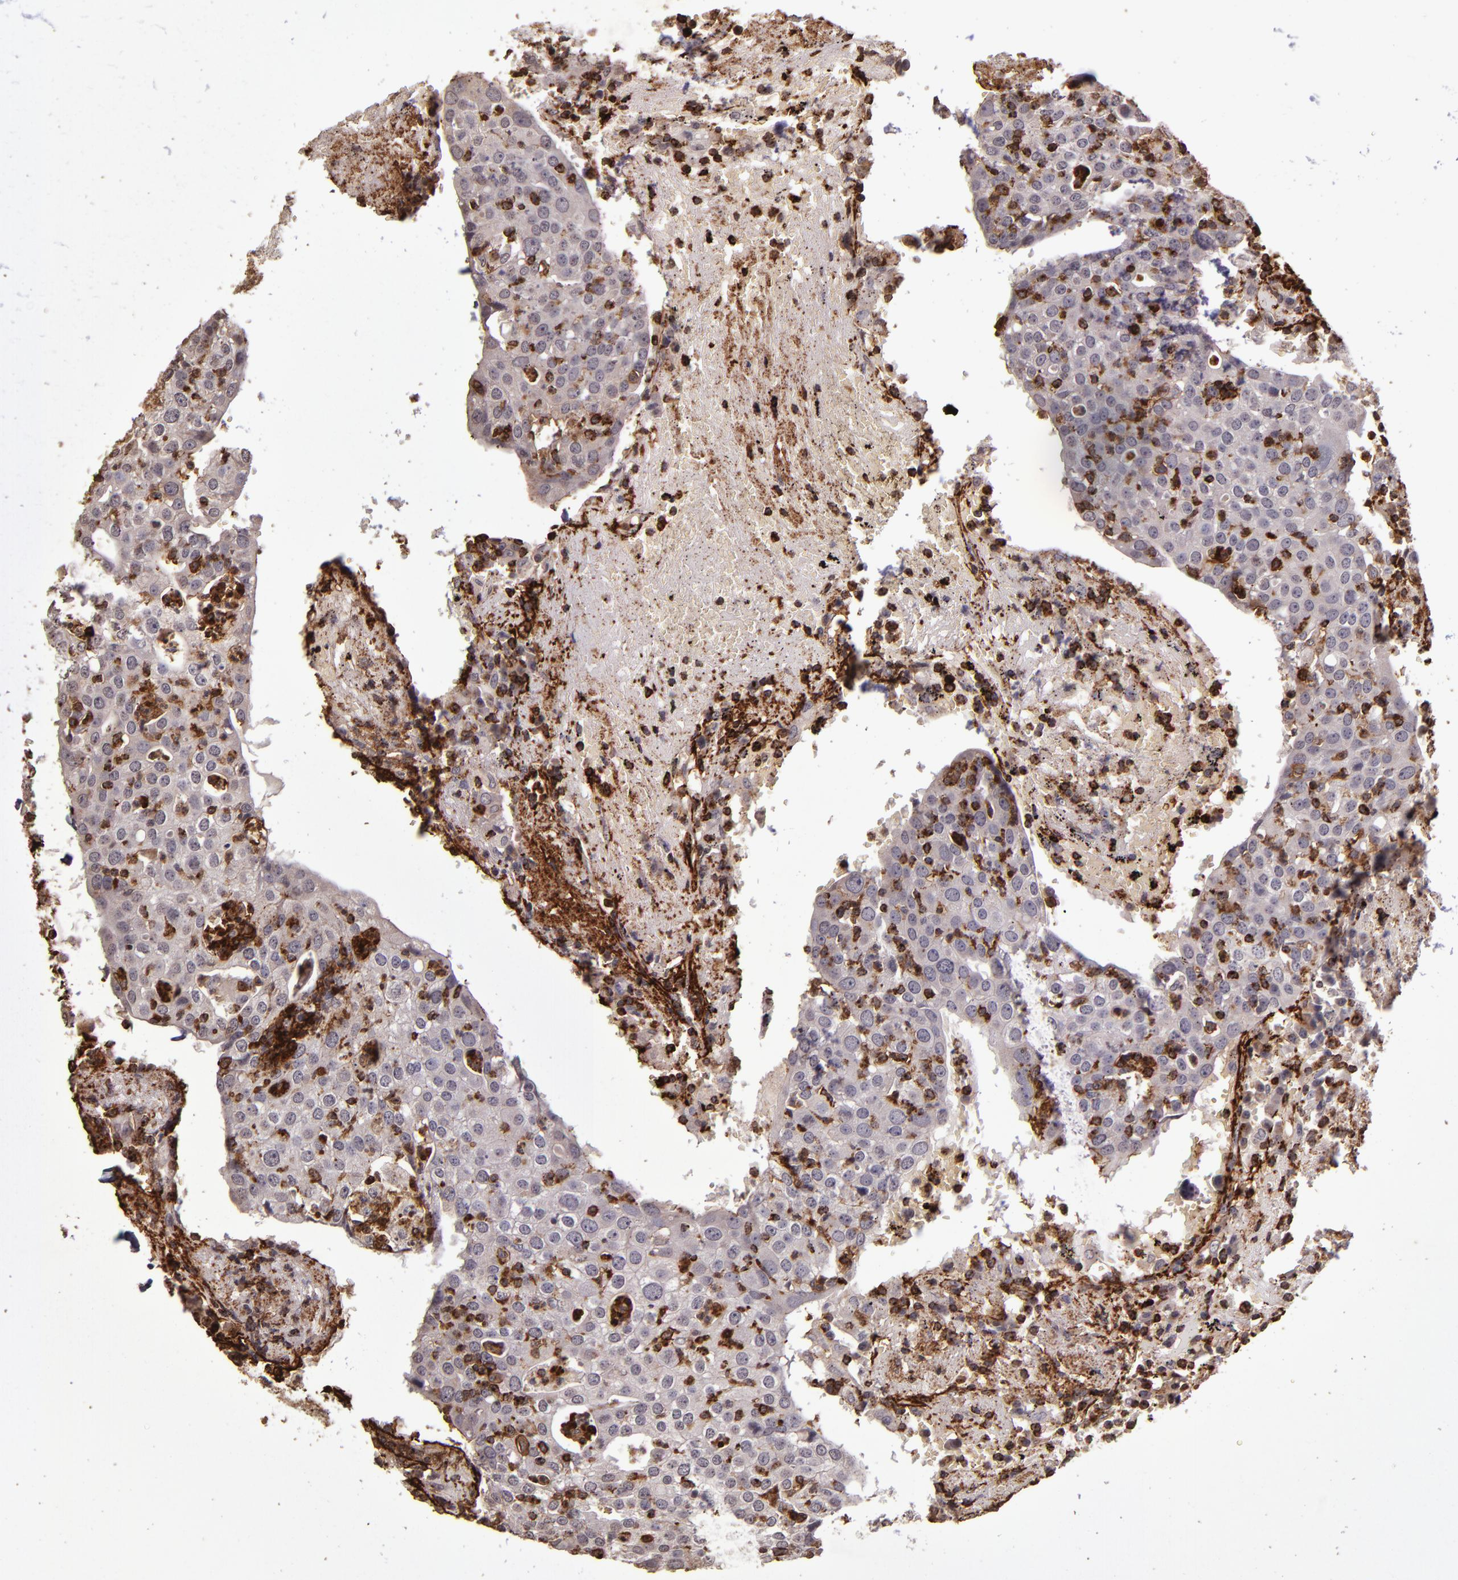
{"staining": {"intensity": "moderate", "quantity": ">75%", "location": "cytoplasmic/membranous"}, "tissue": "head and neck cancer", "cell_type": "Tumor cells", "image_type": "cancer", "snomed": [{"axis": "morphology", "description": "Adenocarcinoma, NOS"}, {"axis": "topography", "description": "Salivary gland"}, {"axis": "topography", "description": "Head-Neck"}], "caption": "Immunohistochemical staining of human head and neck cancer shows medium levels of moderate cytoplasmic/membranous protein positivity in approximately >75% of tumor cells.", "gene": "SLC2A3", "patient": {"sex": "female", "age": 65}}